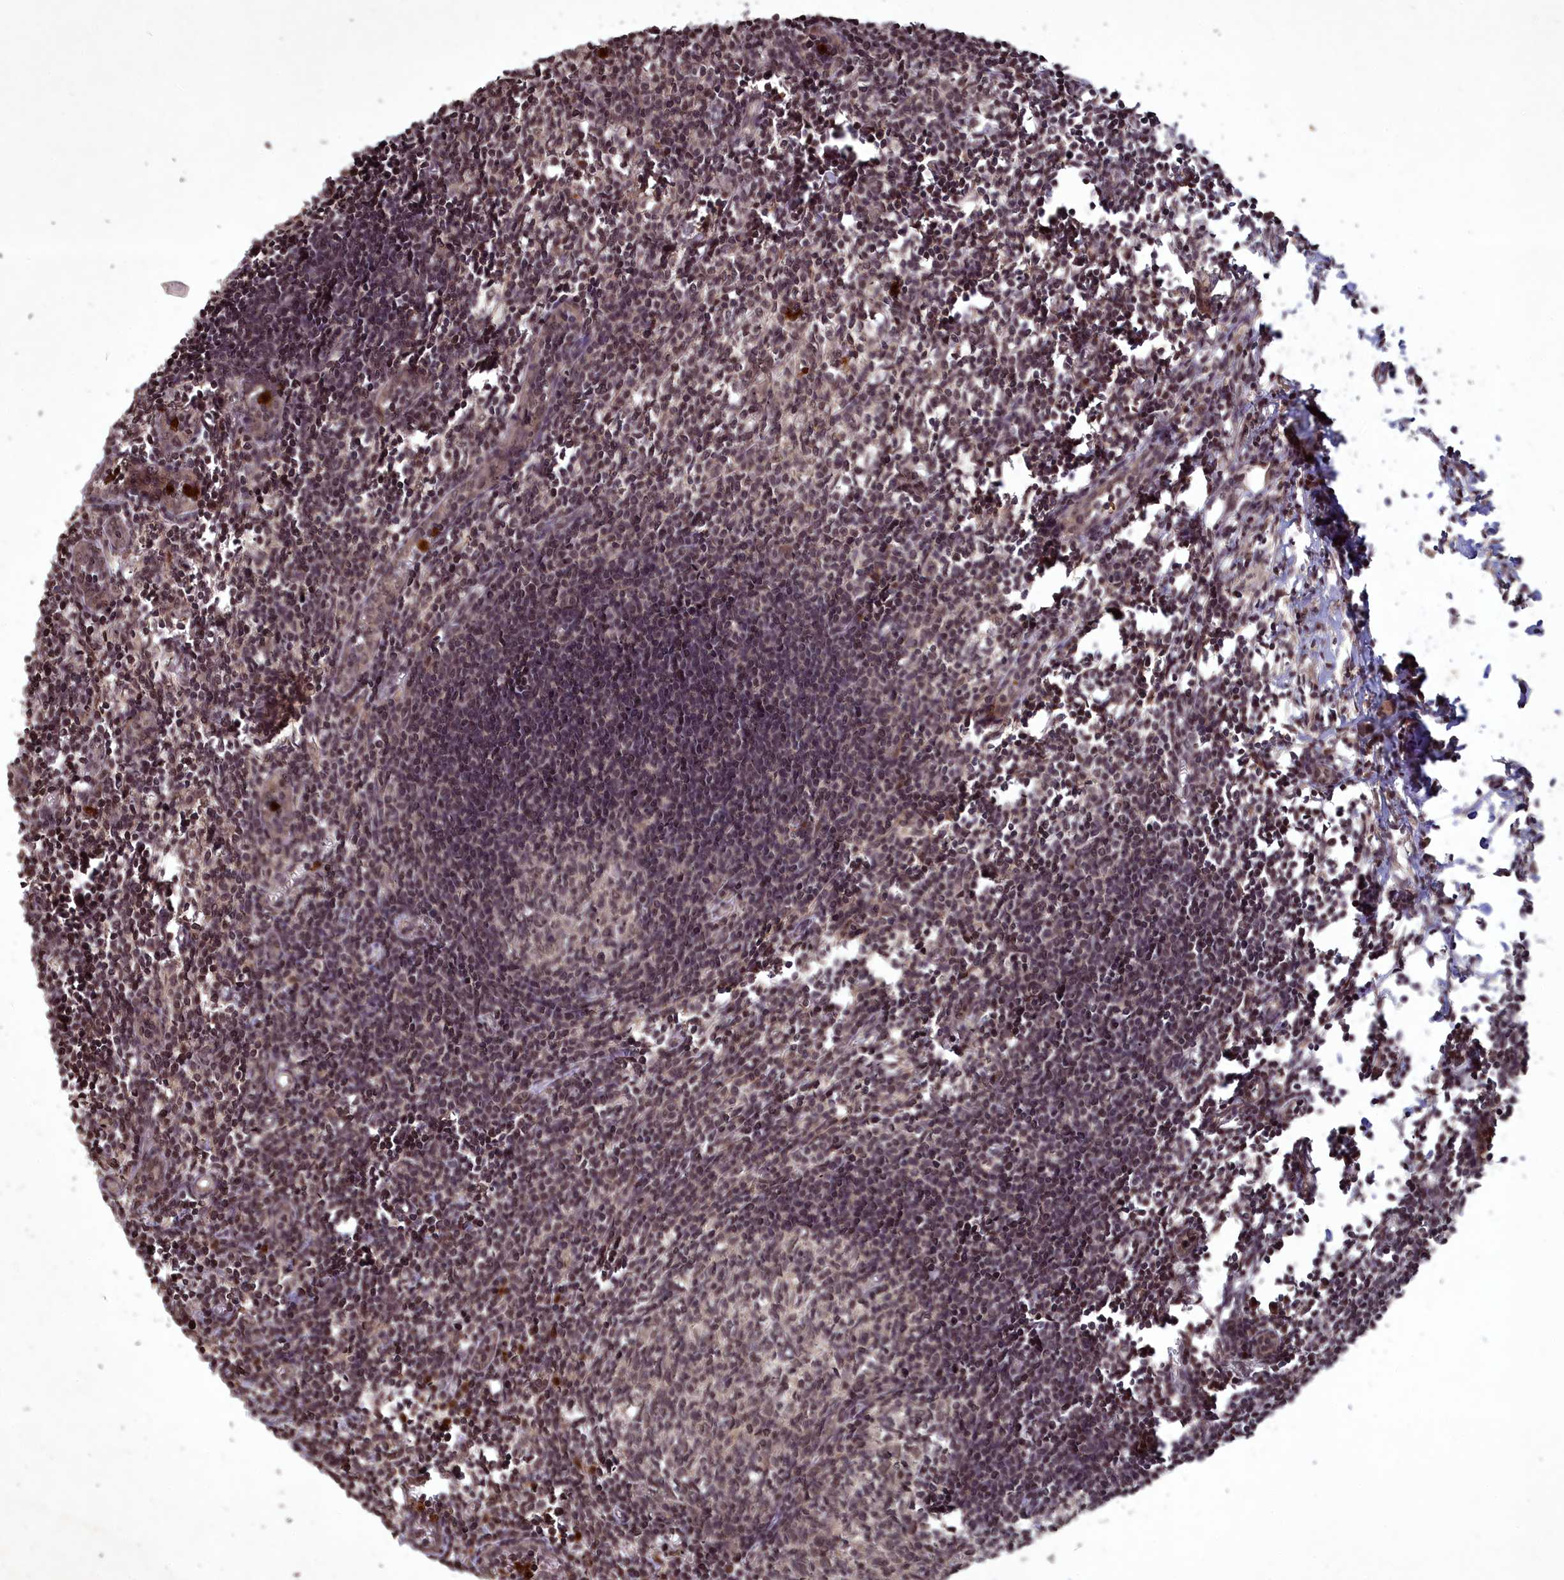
{"staining": {"intensity": "moderate", "quantity": "25%-75%", "location": "nuclear"}, "tissue": "lymph node", "cell_type": "Germinal center cells", "image_type": "normal", "snomed": [{"axis": "morphology", "description": "Normal tissue, NOS"}, {"axis": "morphology", "description": "Malignant melanoma, Metastatic site"}, {"axis": "topography", "description": "Lymph node"}], "caption": "Moderate nuclear protein staining is identified in approximately 25%-75% of germinal center cells in lymph node.", "gene": "SRMS", "patient": {"sex": "male", "age": 41}}